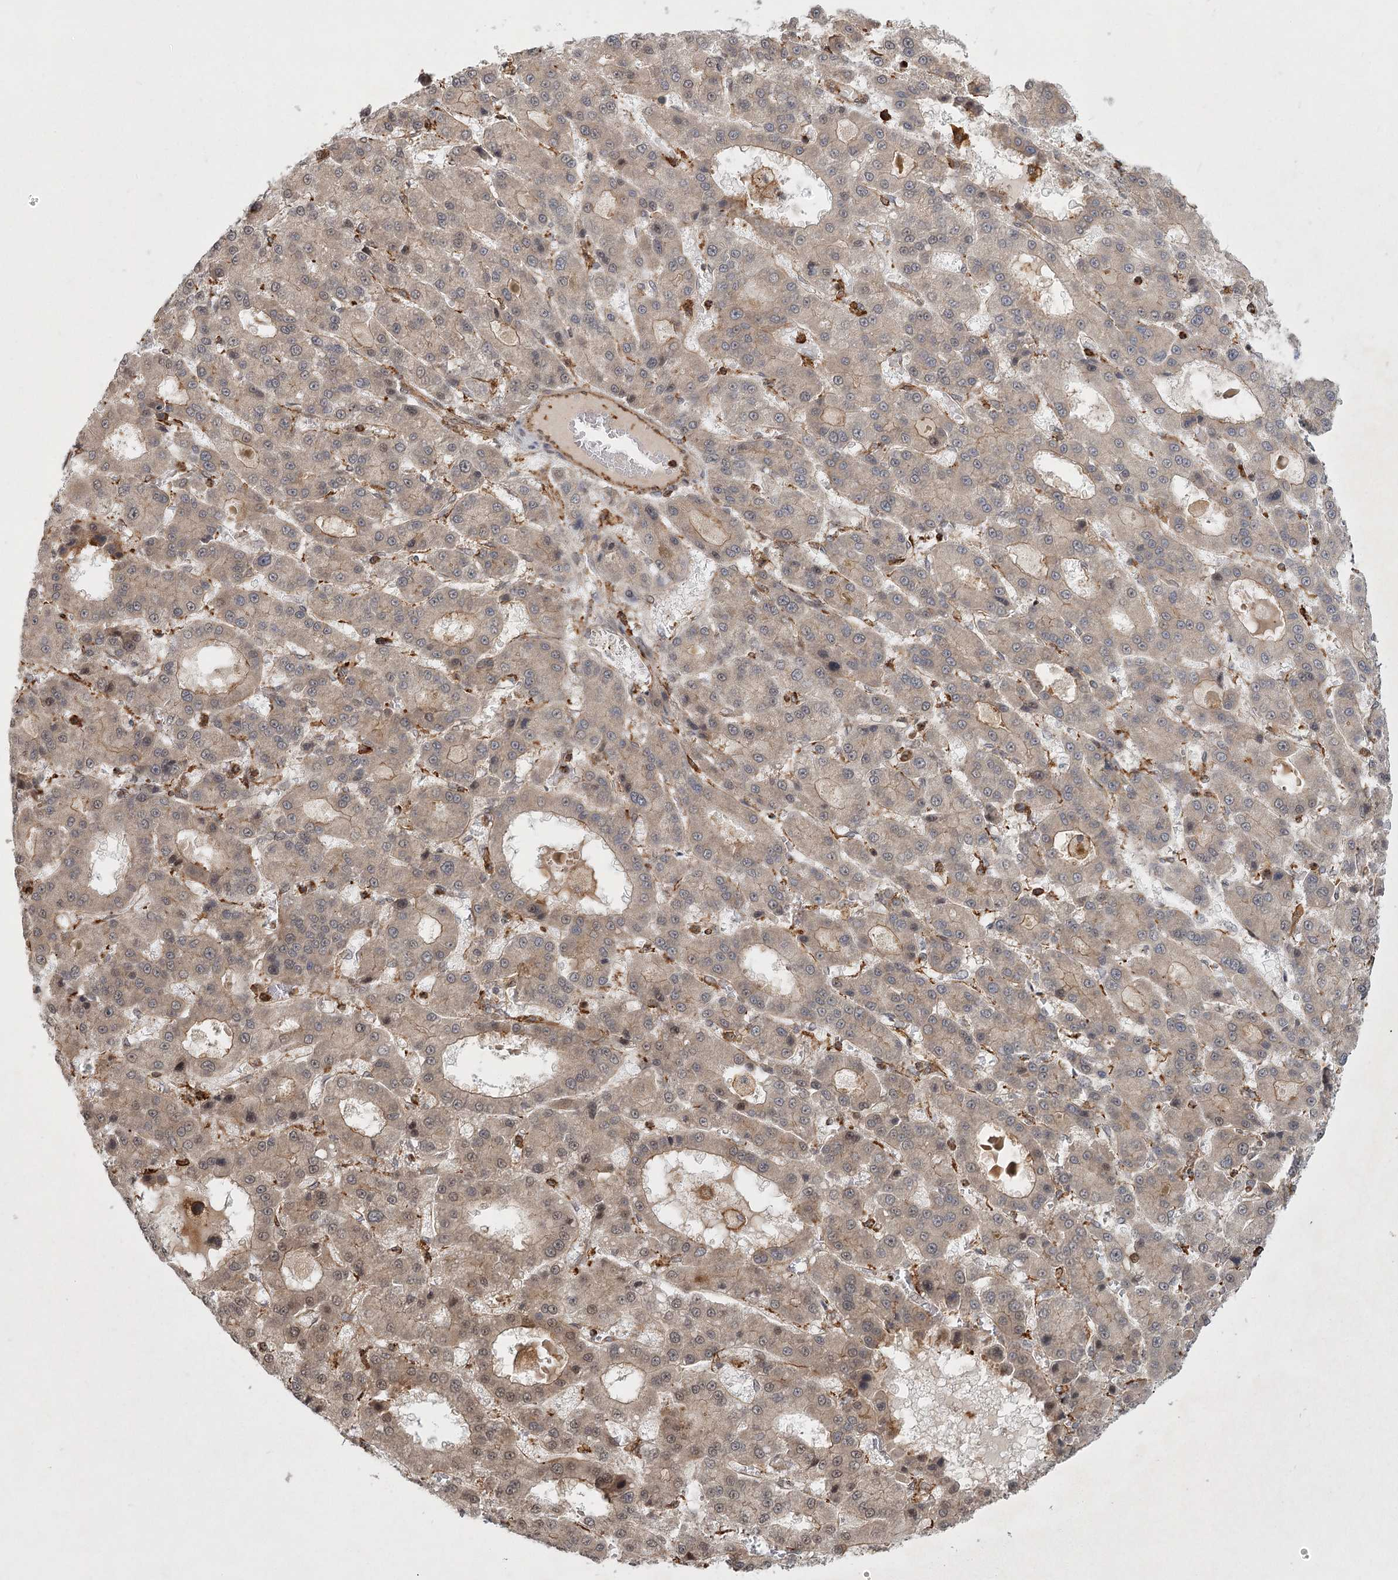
{"staining": {"intensity": "weak", "quantity": "25%-75%", "location": "cytoplasmic/membranous"}, "tissue": "liver cancer", "cell_type": "Tumor cells", "image_type": "cancer", "snomed": [{"axis": "morphology", "description": "Carcinoma, Hepatocellular, NOS"}, {"axis": "topography", "description": "Liver"}], "caption": "The histopathology image reveals staining of hepatocellular carcinoma (liver), revealing weak cytoplasmic/membranous protein staining (brown color) within tumor cells. The staining was performed using DAB to visualize the protein expression in brown, while the nuclei were stained in blue with hematoxylin (Magnification: 20x).", "gene": "MEPE", "patient": {"sex": "male", "age": 70}}